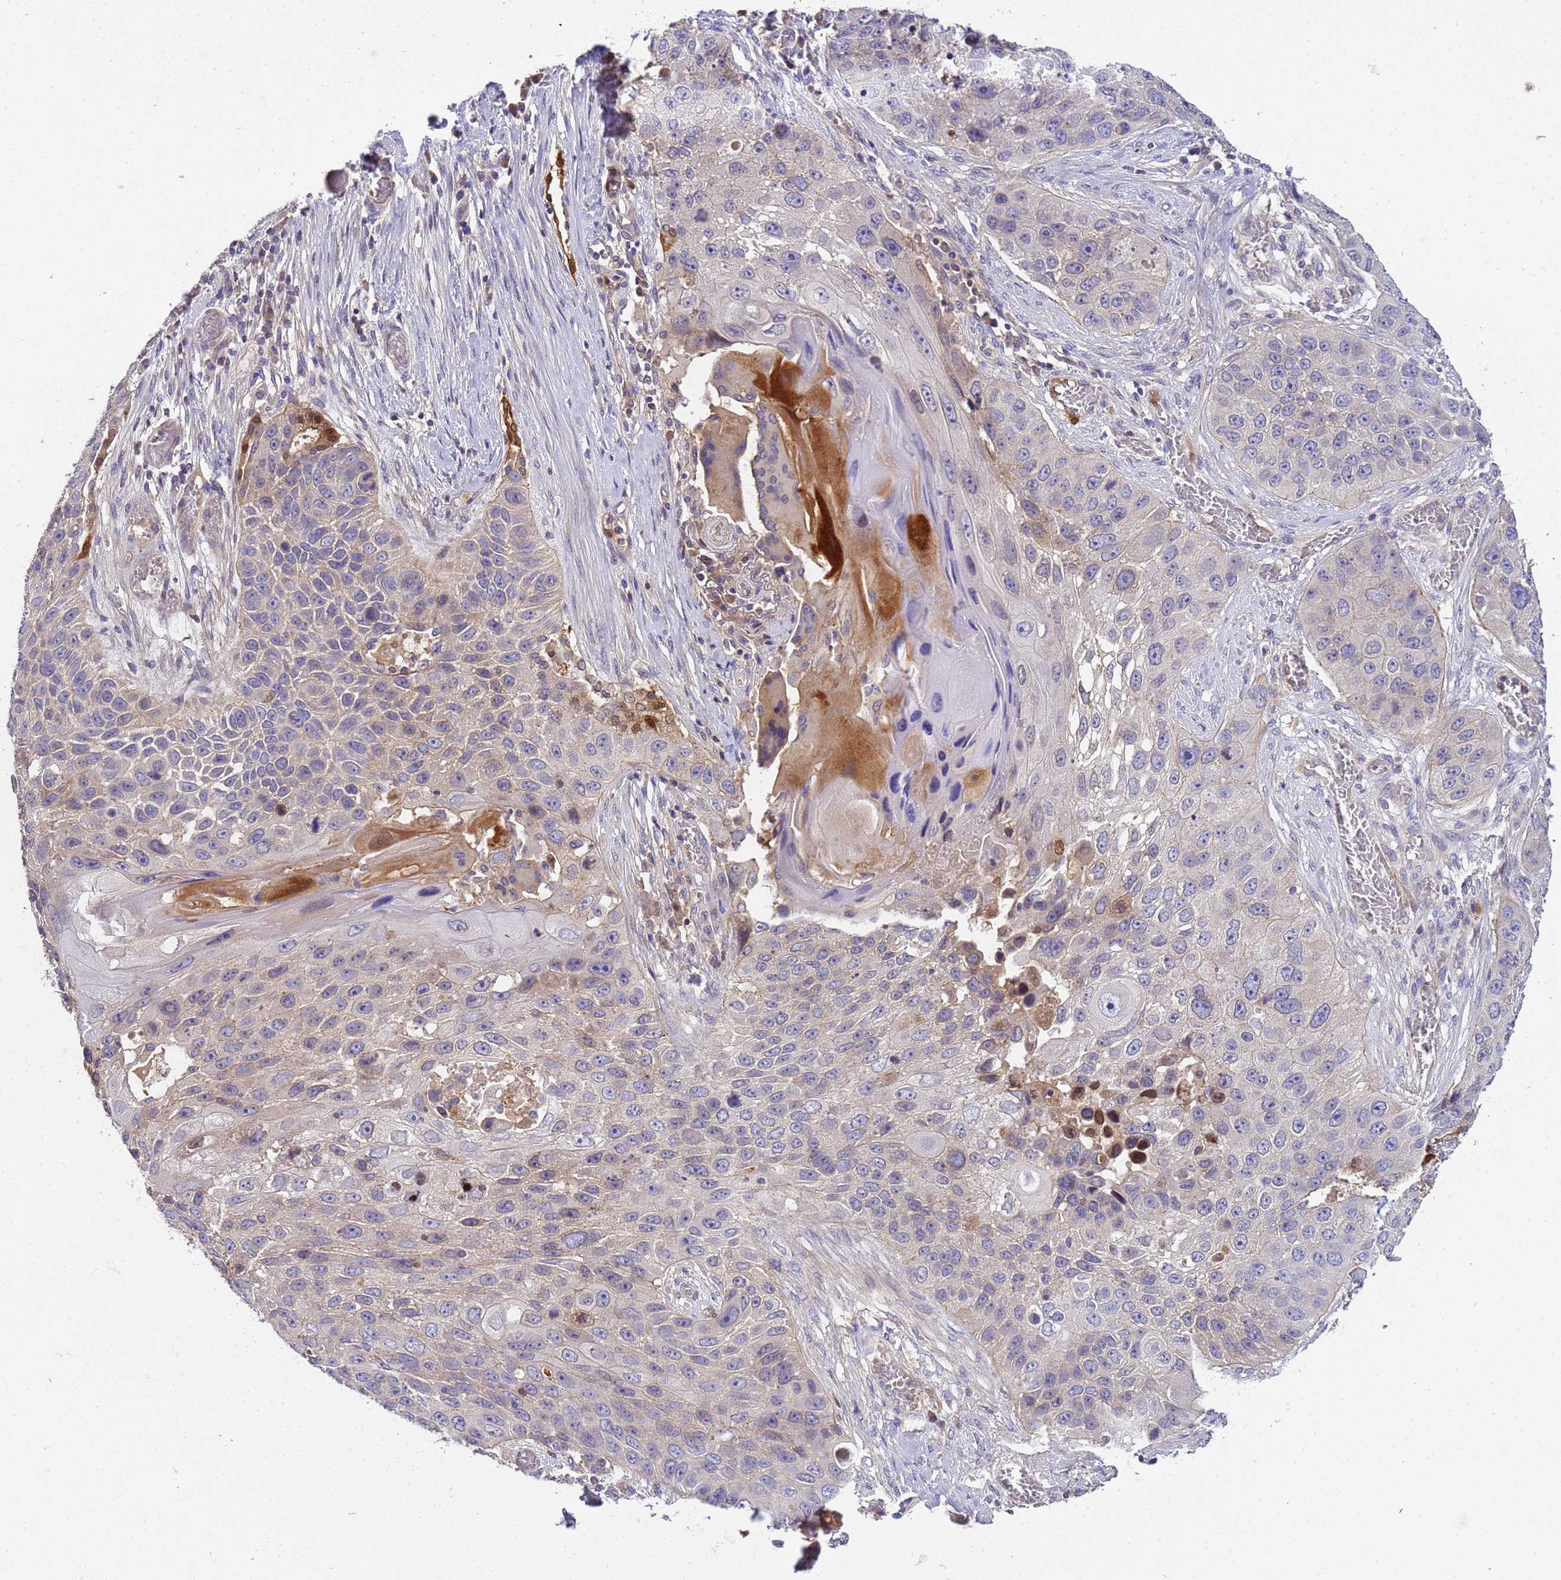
{"staining": {"intensity": "moderate", "quantity": "<25%", "location": "cytoplasmic/membranous"}, "tissue": "lung cancer", "cell_type": "Tumor cells", "image_type": "cancer", "snomed": [{"axis": "morphology", "description": "Adenocarcinoma, NOS"}, {"axis": "topography", "description": "Lung"}], "caption": "Tumor cells display moderate cytoplasmic/membranous positivity in approximately <25% of cells in adenocarcinoma (lung). The staining is performed using DAB brown chromogen to label protein expression. The nuclei are counter-stained blue using hematoxylin.", "gene": "PLCXD3", "patient": {"sex": "male", "age": 64}}